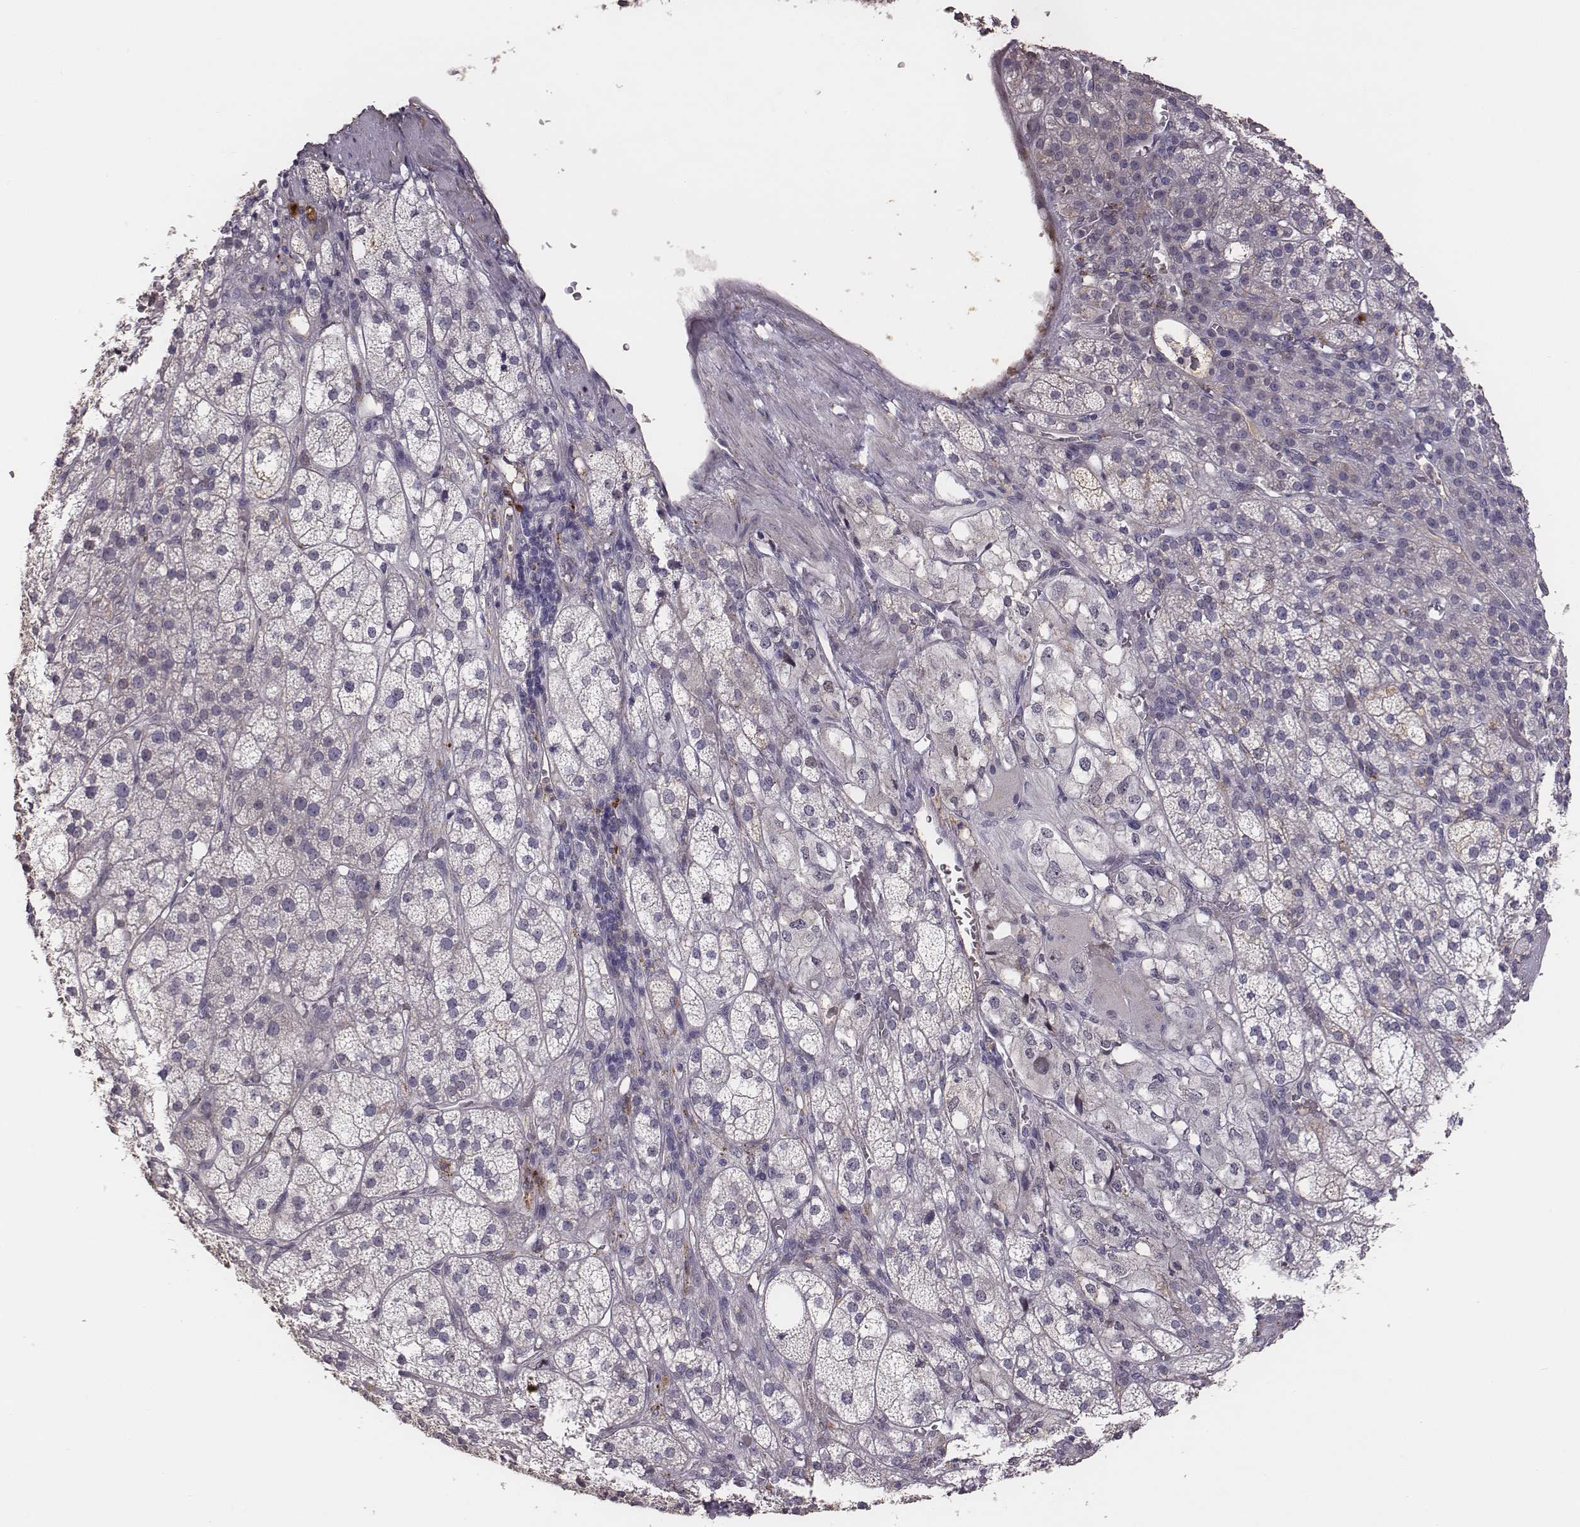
{"staining": {"intensity": "moderate", "quantity": "<25%", "location": "cytoplasmic/membranous"}, "tissue": "adrenal gland", "cell_type": "Glandular cells", "image_type": "normal", "snomed": [{"axis": "morphology", "description": "Normal tissue, NOS"}, {"axis": "topography", "description": "Adrenal gland"}], "caption": "Immunohistochemistry (IHC) of unremarkable adrenal gland exhibits low levels of moderate cytoplasmic/membranous expression in about <25% of glandular cells. (Brightfield microscopy of DAB IHC at high magnification).", "gene": "SLC22A6", "patient": {"sex": "female", "age": 60}}